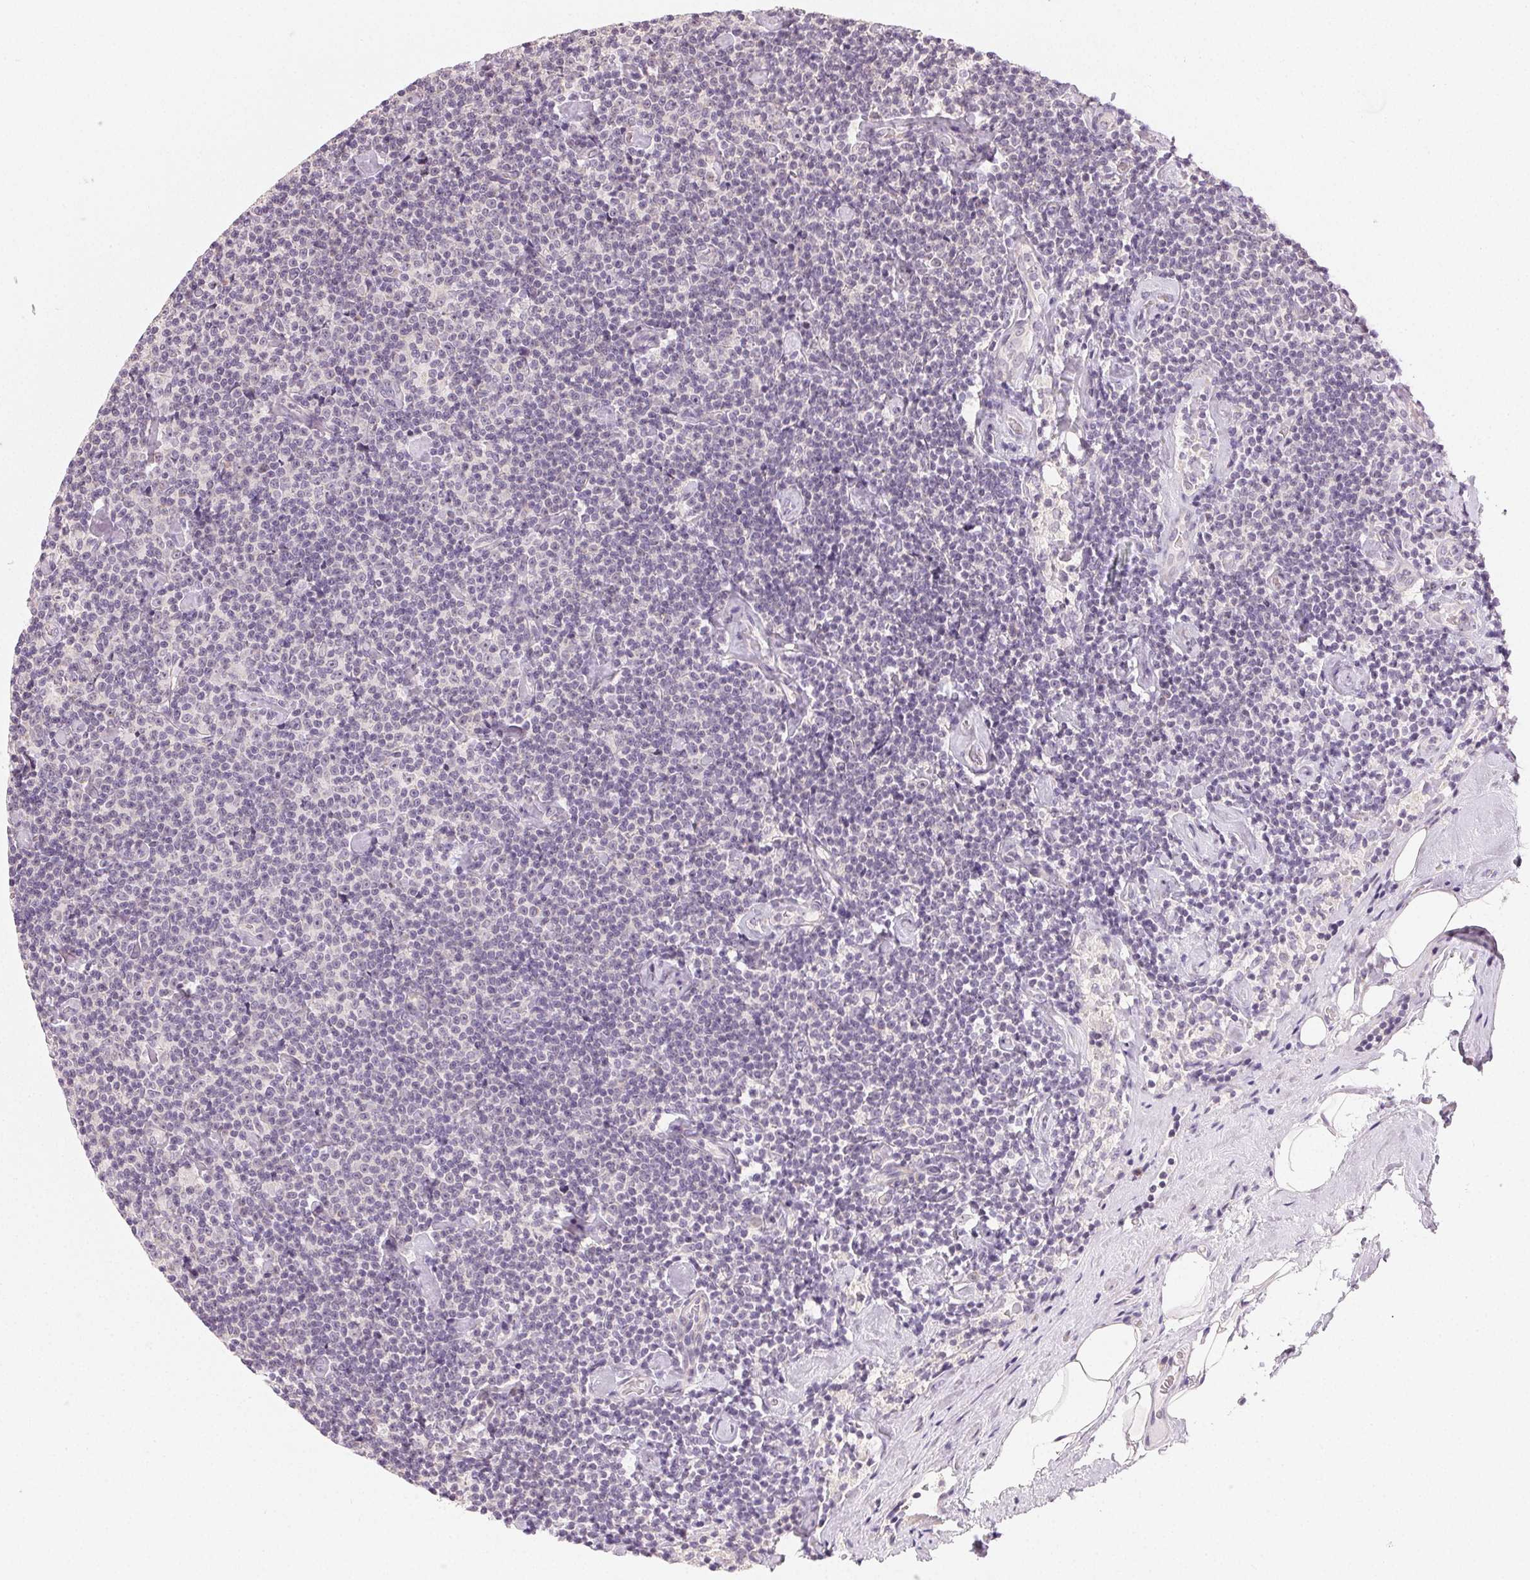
{"staining": {"intensity": "negative", "quantity": "none", "location": "none"}, "tissue": "lymphoma", "cell_type": "Tumor cells", "image_type": "cancer", "snomed": [{"axis": "morphology", "description": "Malignant lymphoma, non-Hodgkin's type, Low grade"}, {"axis": "topography", "description": "Lymph node"}], "caption": "A histopathology image of malignant lymphoma, non-Hodgkin's type (low-grade) stained for a protein reveals no brown staining in tumor cells. (Brightfield microscopy of DAB (3,3'-diaminobenzidine) immunohistochemistry at high magnification).", "gene": "MYBL1", "patient": {"sex": "male", "age": 81}}